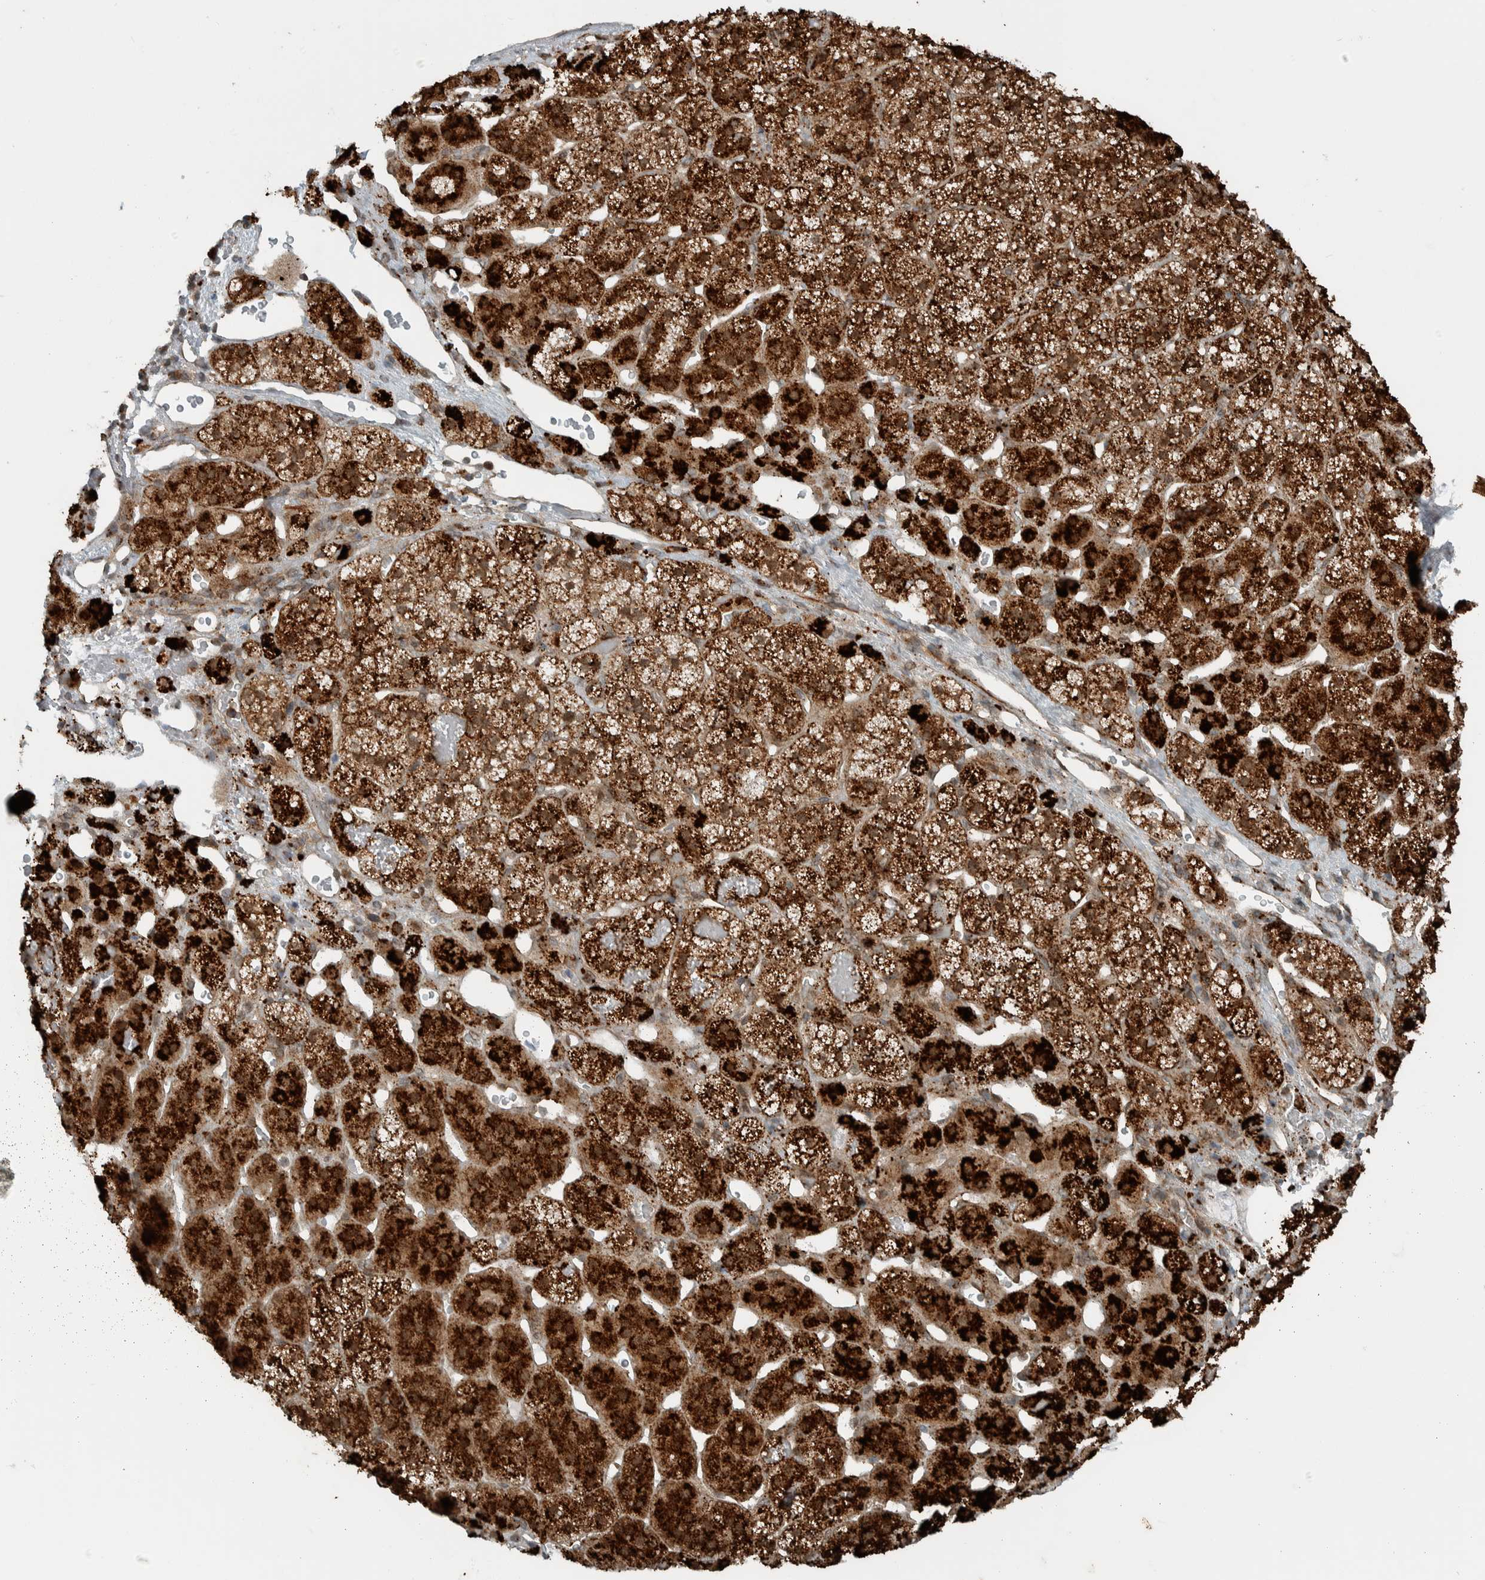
{"staining": {"intensity": "strong", "quantity": ">75%", "location": "cytoplasmic/membranous"}, "tissue": "adrenal gland", "cell_type": "Glandular cells", "image_type": "normal", "snomed": [{"axis": "morphology", "description": "Normal tissue, NOS"}, {"axis": "topography", "description": "Adrenal gland"}], "caption": "Protein staining of normal adrenal gland demonstrates strong cytoplasmic/membranous positivity in approximately >75% of glandular cells.", "gene": "GIGYF1", "patient": {"sex": "female", "age": 44}}